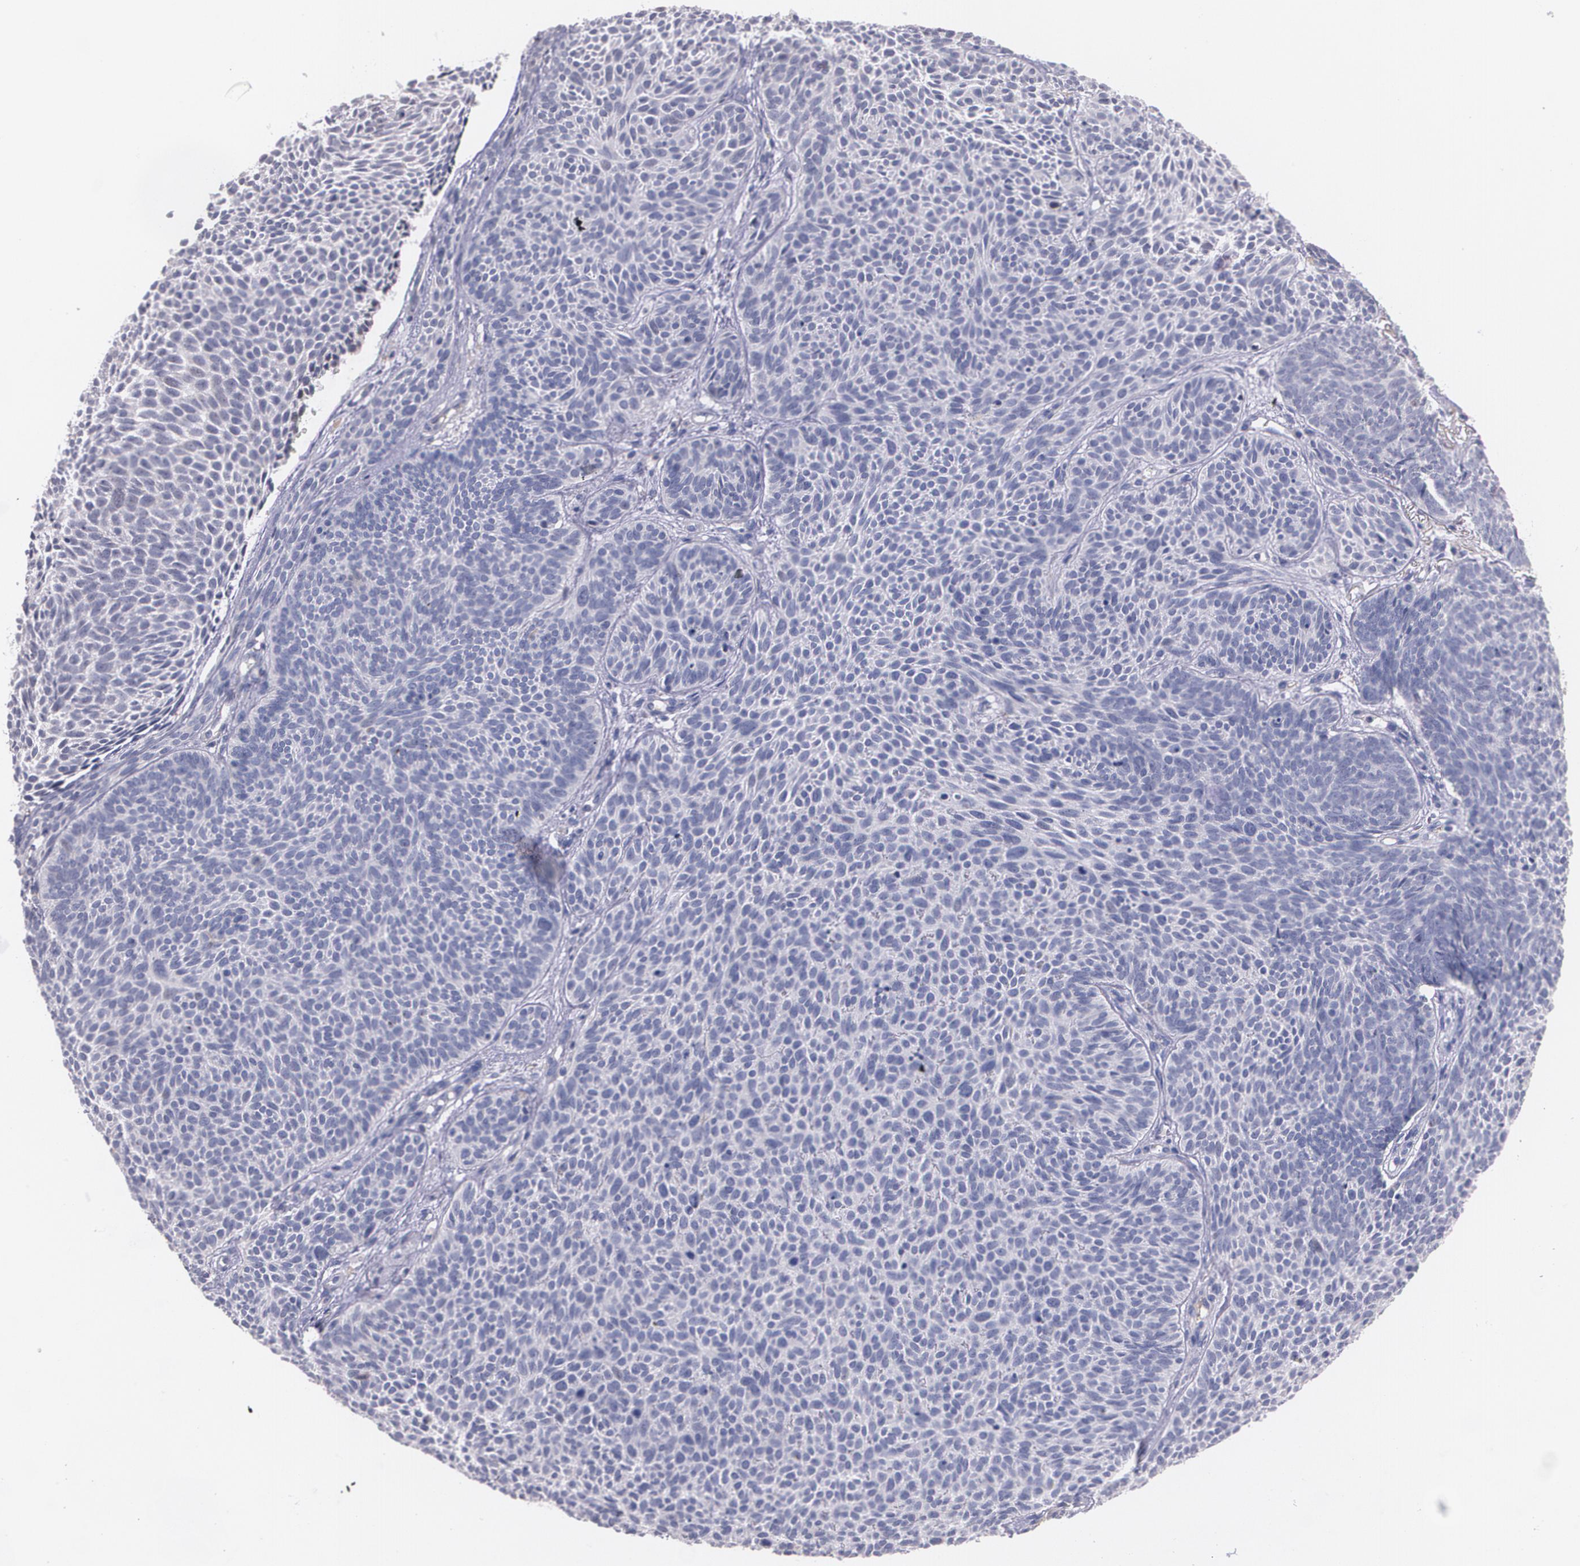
{"staining": {"intensity": "negative", "quantity": "none", "location": "none"}, "tissue": "skin cancer", "cell_type": "Tumor cells", "image_type": "cancer", "snomed": [{"axis": "morphology", "description": "Basal cell carcinoma"}, {"axis": "topography", "description": "Skin"}], "caption": "This is a histopathology image of IHC staining of skin cancer (basal cell carcinoma), which shows no staining in tumor cells.", "gene": "AMBP", "patient": {"sex": "male", "age": 84}}